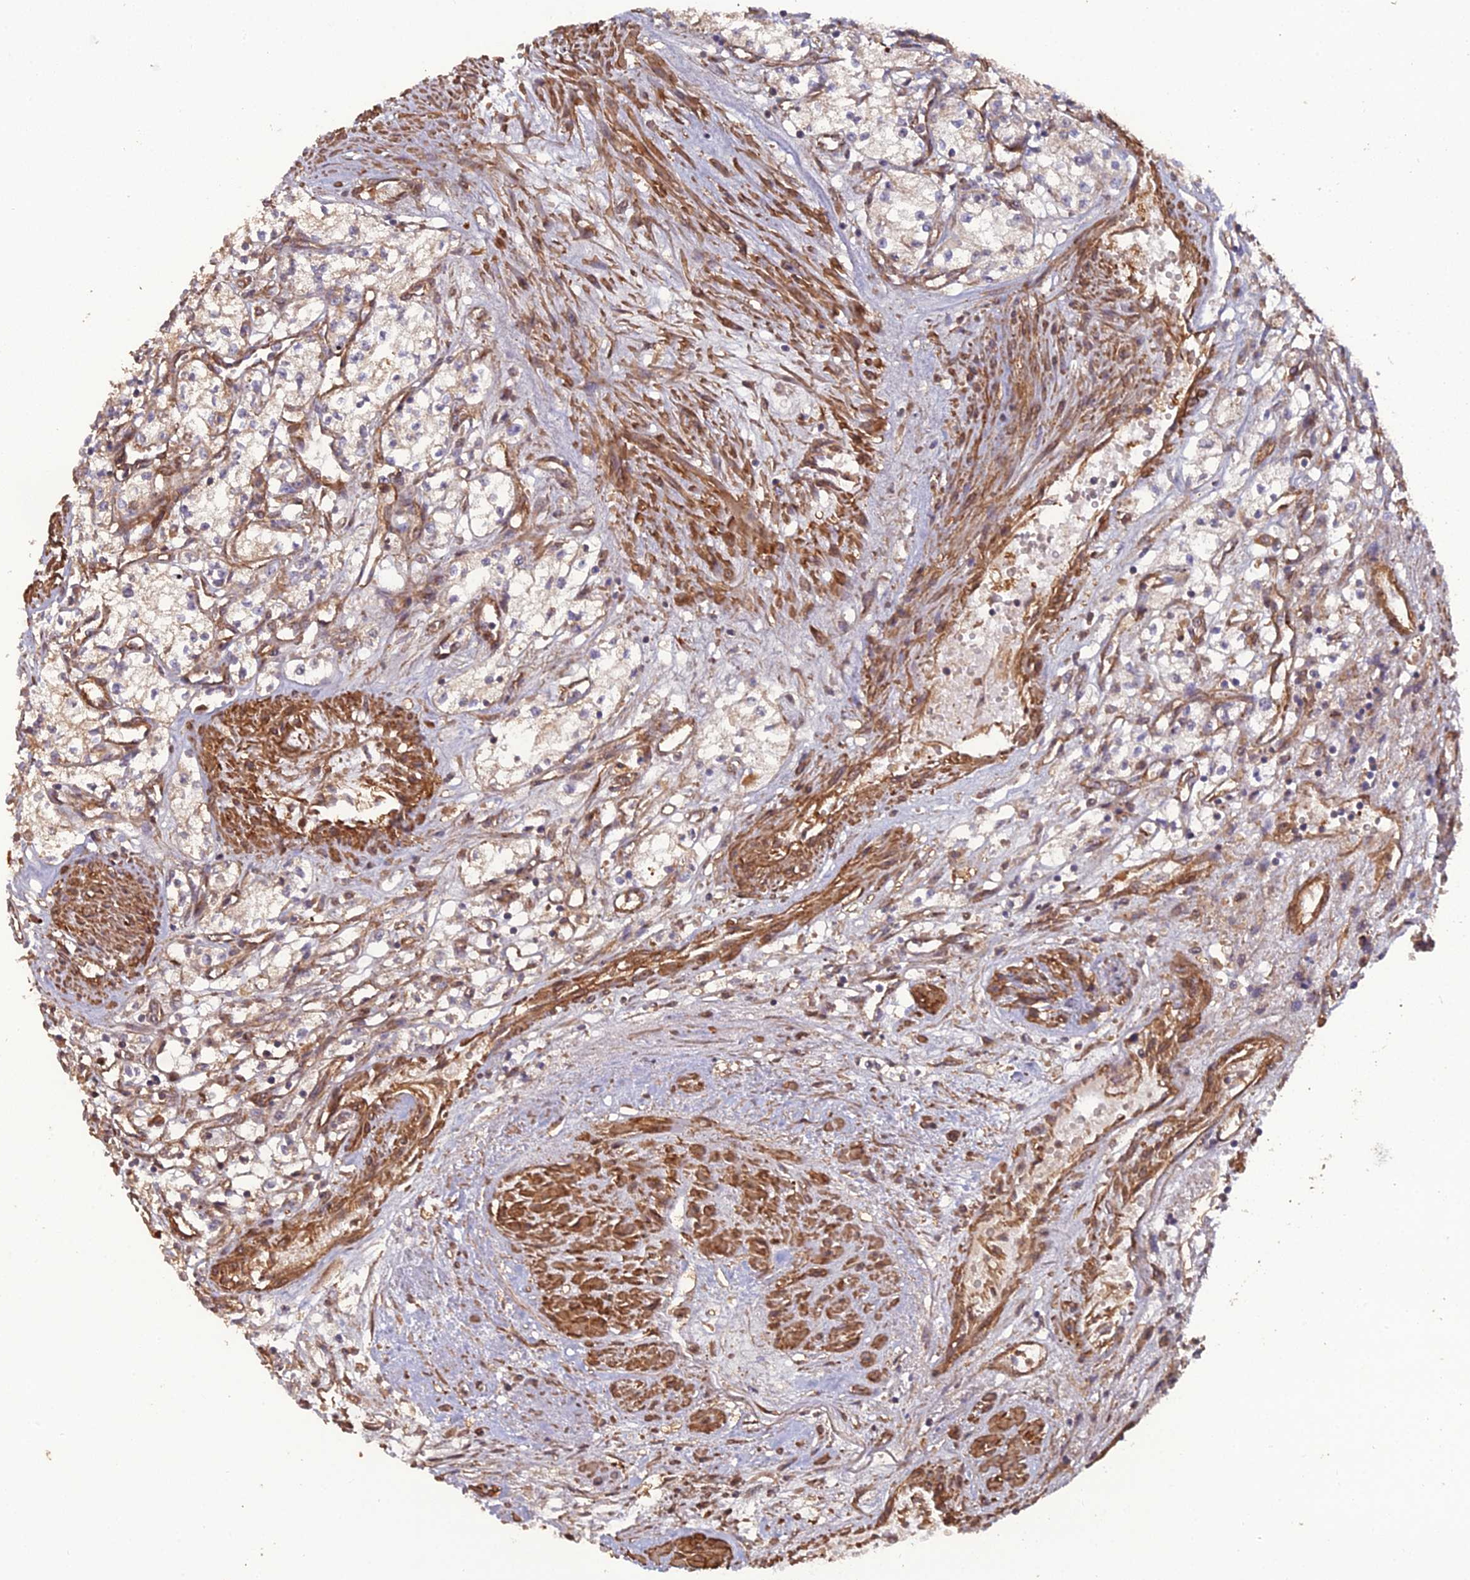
{"staining": {"intensity": "weak", "quantity": "25%-75%", "location": "cytoplasmic/membranous"}, "tissue": "renal cancer", "cell_type": "Tumor cells", "image_type": "cancer", "snomed": [{"axis": "morphology", "description": "Adenocarcinoma, NOS"}, {"axis": "topography", "description": "Kidney"}], "caption": "Renal cancer (adenocarcinoma) stained with a brown dye reveals weak cytoplasmic/membranous positive staining in about 25%-75% of tumor cells.", "gene": "ATP6V0A2", "patient": {"sex": "male", "age": 59}}